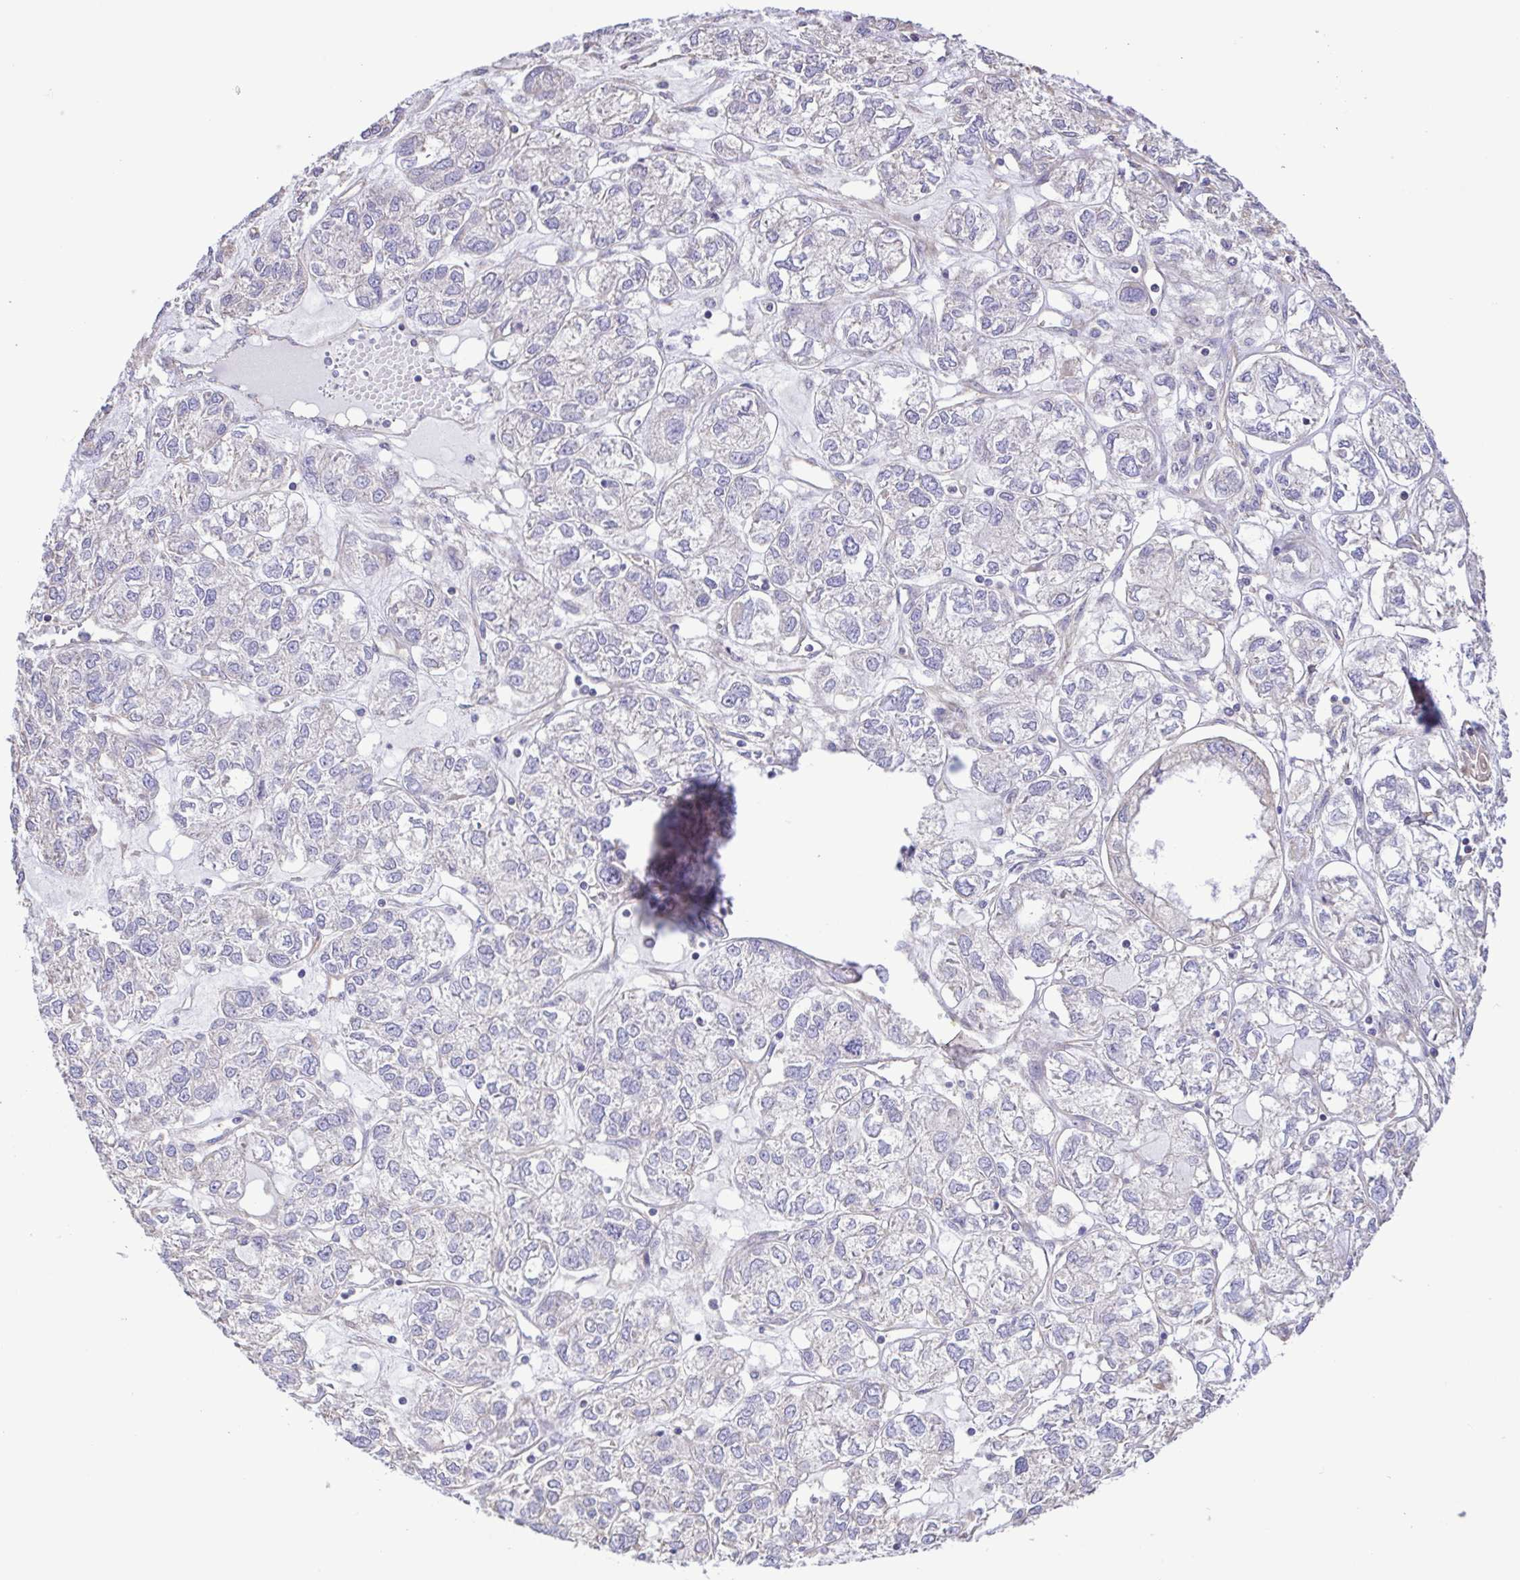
{"staining": {"intensity": "negative", "quantity": "none", "location": "none"}, "tissue": "ovarian cancer", "cell_type": "Tumor cells", "image_type": "cancer", "snomed": [{"axis": "morphology", "description": "Carcinoma, endometroid"}, {"axis": "topography", "description": "Ovary"}], "caption": "IHC image of neoplastic tissue: human ovarian endometroid carcinoma stained with DAB (3,3'-diaminobenzidine) demonstrates no significant protein positivity in tumor cells.", "gene": "FLT1", "patient": {"sex": "female", "age": 64}}